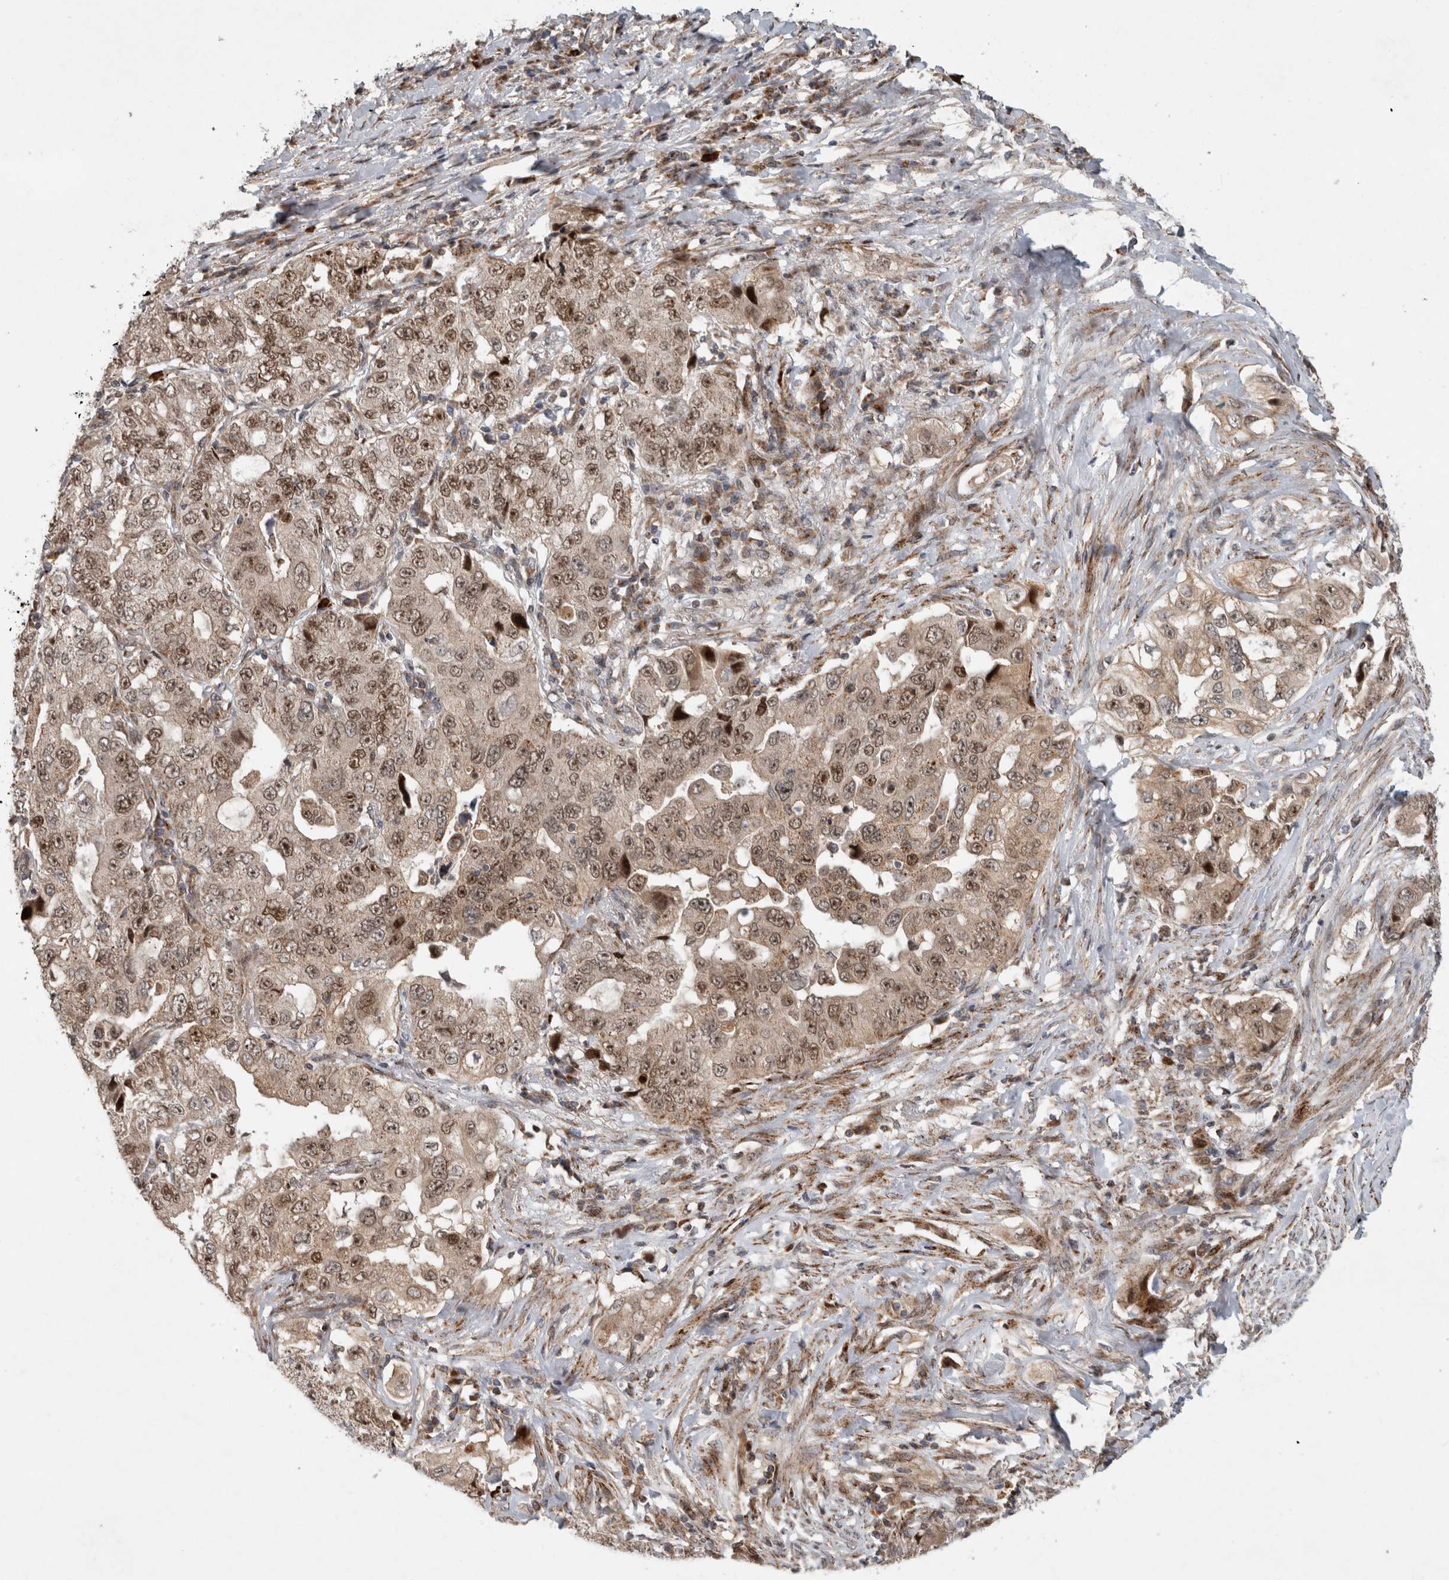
{"staining": {"intensity": "moderate", "quantity": ">75%", "location": "cytoplasmic/membranous,nuclear"}, "tissue": "lung cancer", "cell_type": "Tumor cells", "image_type": "cancer", "snomed": [{"axis": "morphology", "description": "Adenocarcinoma, NOS"}, {"axis": "topography", "description": "Lung"}], "caption": "Human lung adenocarcinoma stained for a protein (brown) reveals moderate cytoplasmic/membranous and nuclear positive staining in about >75% of tumor cells.", "gene": "INSRR", "patient": {"sex": "female", "age": 51}}